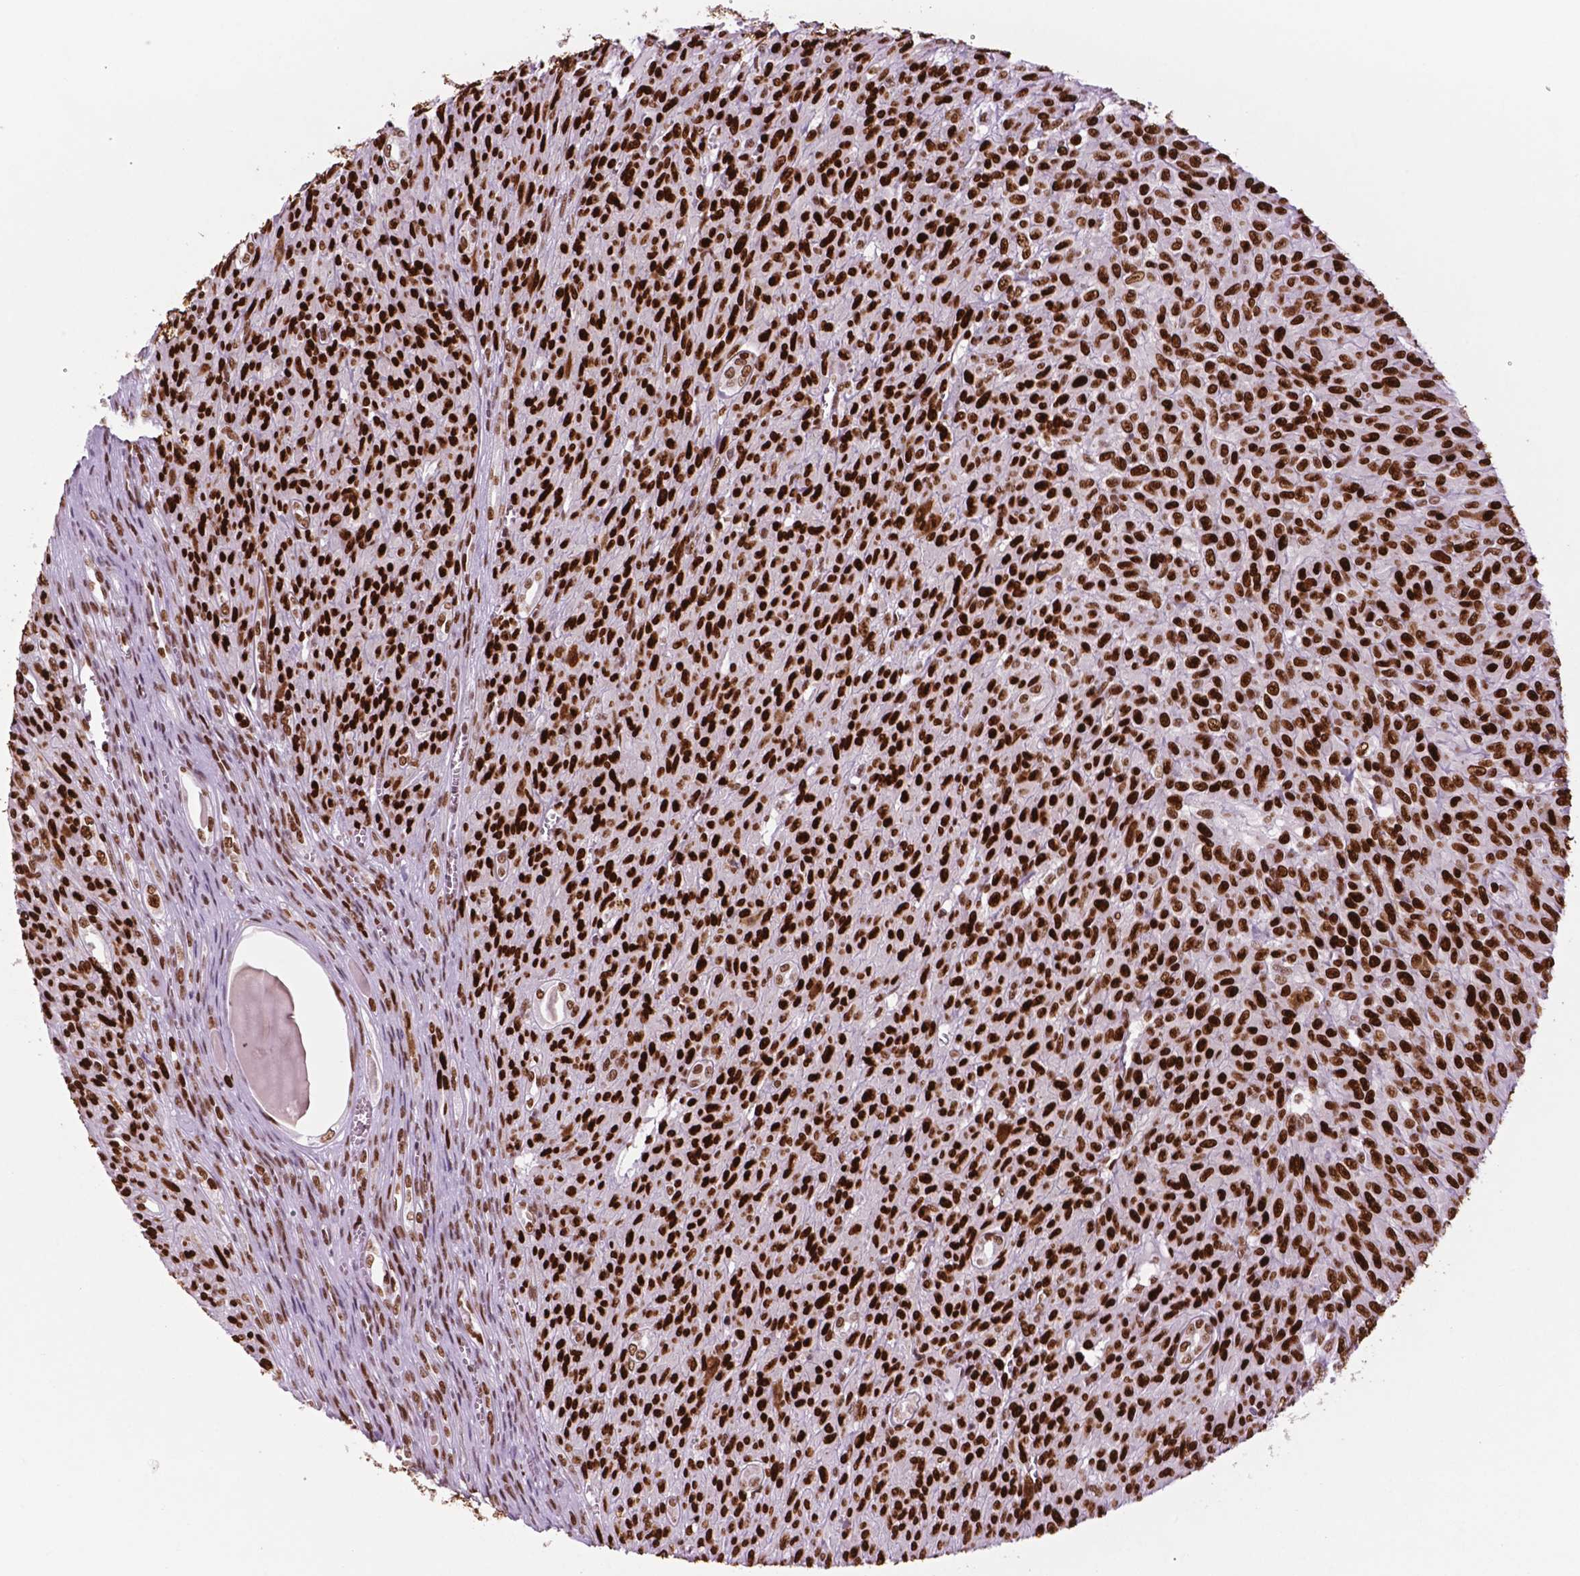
{"staining": {"intensity": "strong", "quantity": ">75%", "location": "nuclear"}, "tissue": "renal cancer", "cell_type": "Tumor cells", "image_type": "cancer", "snomed": [{"axis": "morphology", "description": "Adenocarcinoma, NOS"}, {"axis": "topography", "description": "Kidney"}], "caption": "High-power microscopy captured an immunohistochemistry (IHC) micrograph of adenocarcinoma (renal), revealing strong nuclear expression in about >75% of tumor cells.", "gene": "MSH6", "patient": {"sex": "male", "age": 58}}